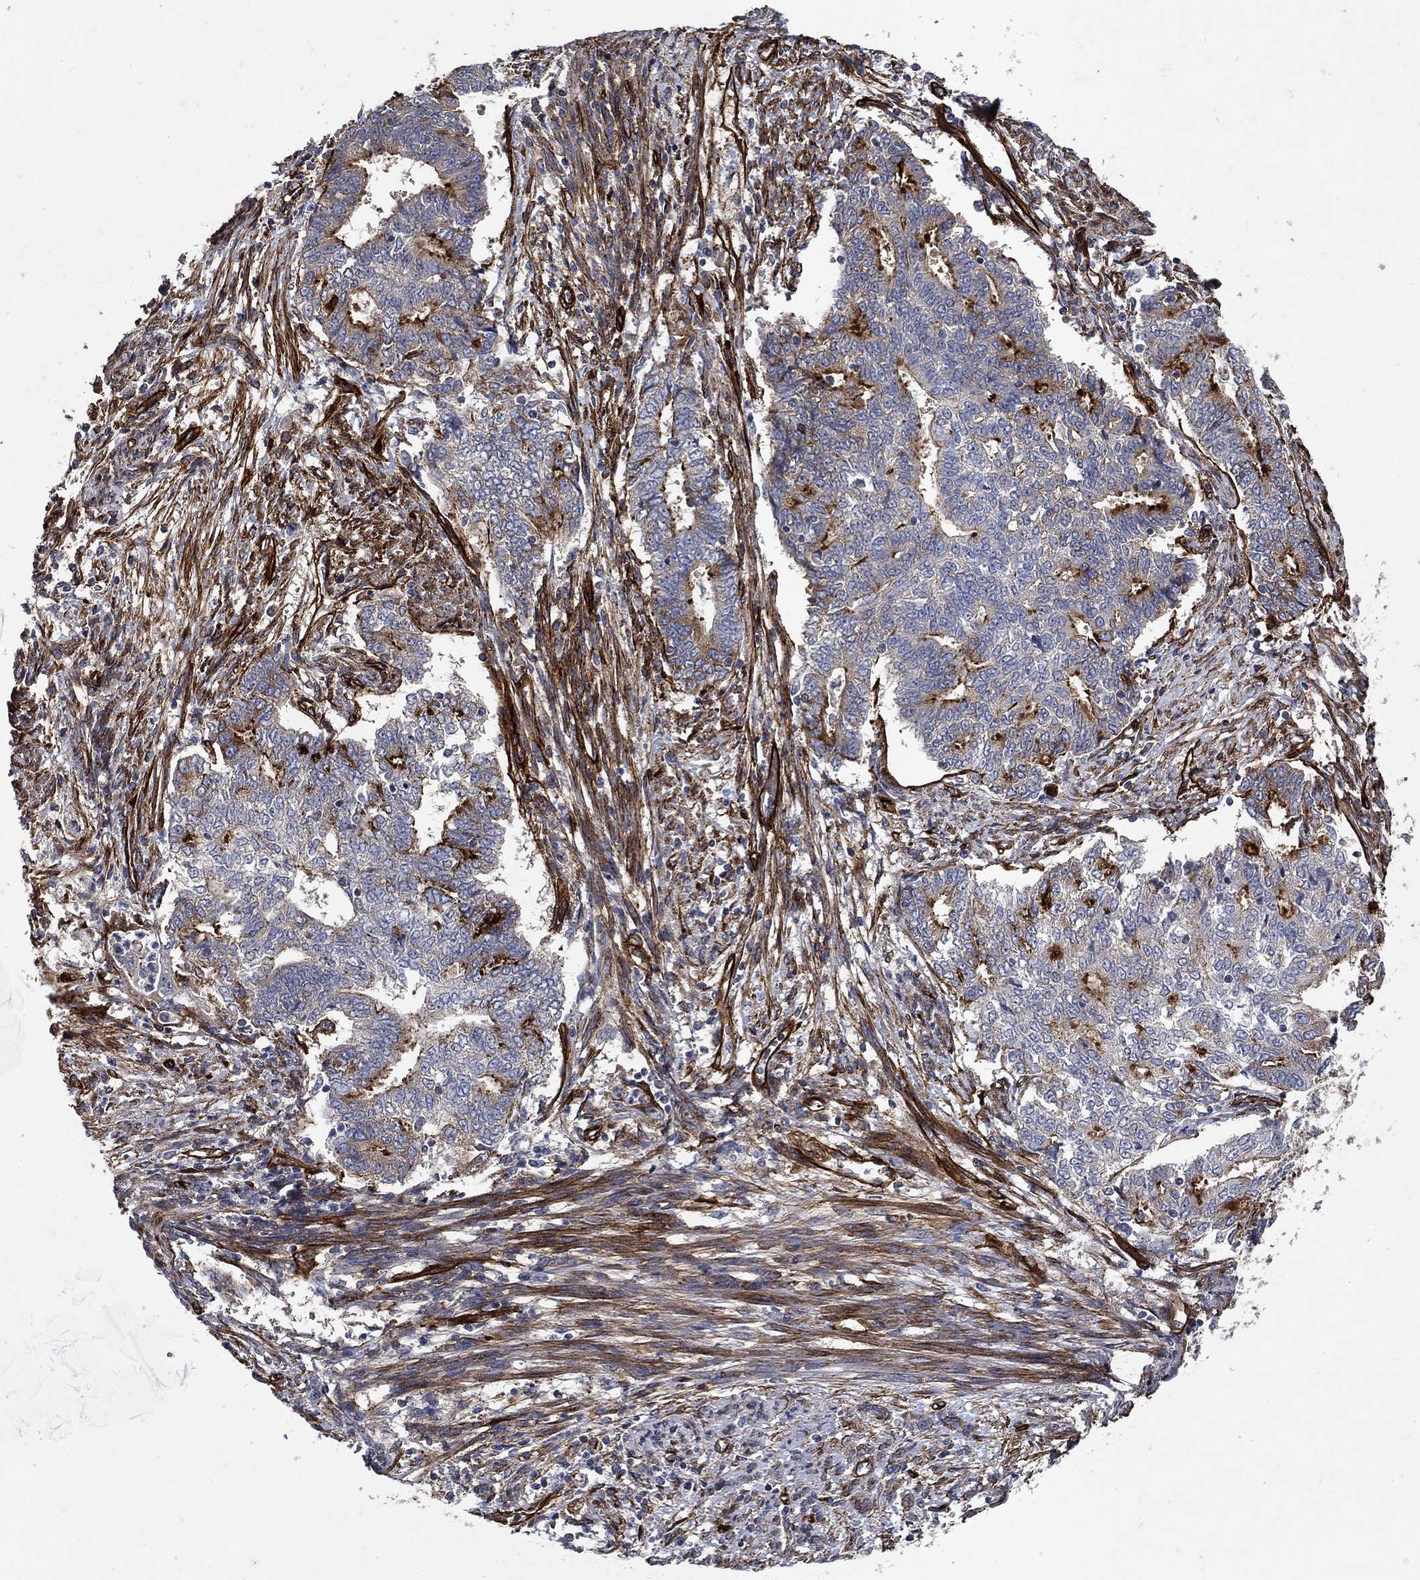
{"staining": {"intensity": "moderate", "quantity": "<25%", "location": "cytoplasmic/membranous"}, "tissue": "endometrial cancer", "cell_type": "Tumor cells", "image_type": "cancer", "snomed": [{"axis": "morphology", "description": "Adenocarcinoma, NOS"}, {"axis": "topography", "description": "Endometrium"}], "caption": "High-magnification brightfield microscopy of adenocarcinoma (endometrial) stained with DAB (brown) and counterstained with hematoxylin (blue). tumor cells exhibit moderate cytoplasmic/membranous staining is present in about<25% of cells.", "gene": "COL4A2", "patient": {"sex": "female", "age": 65}}